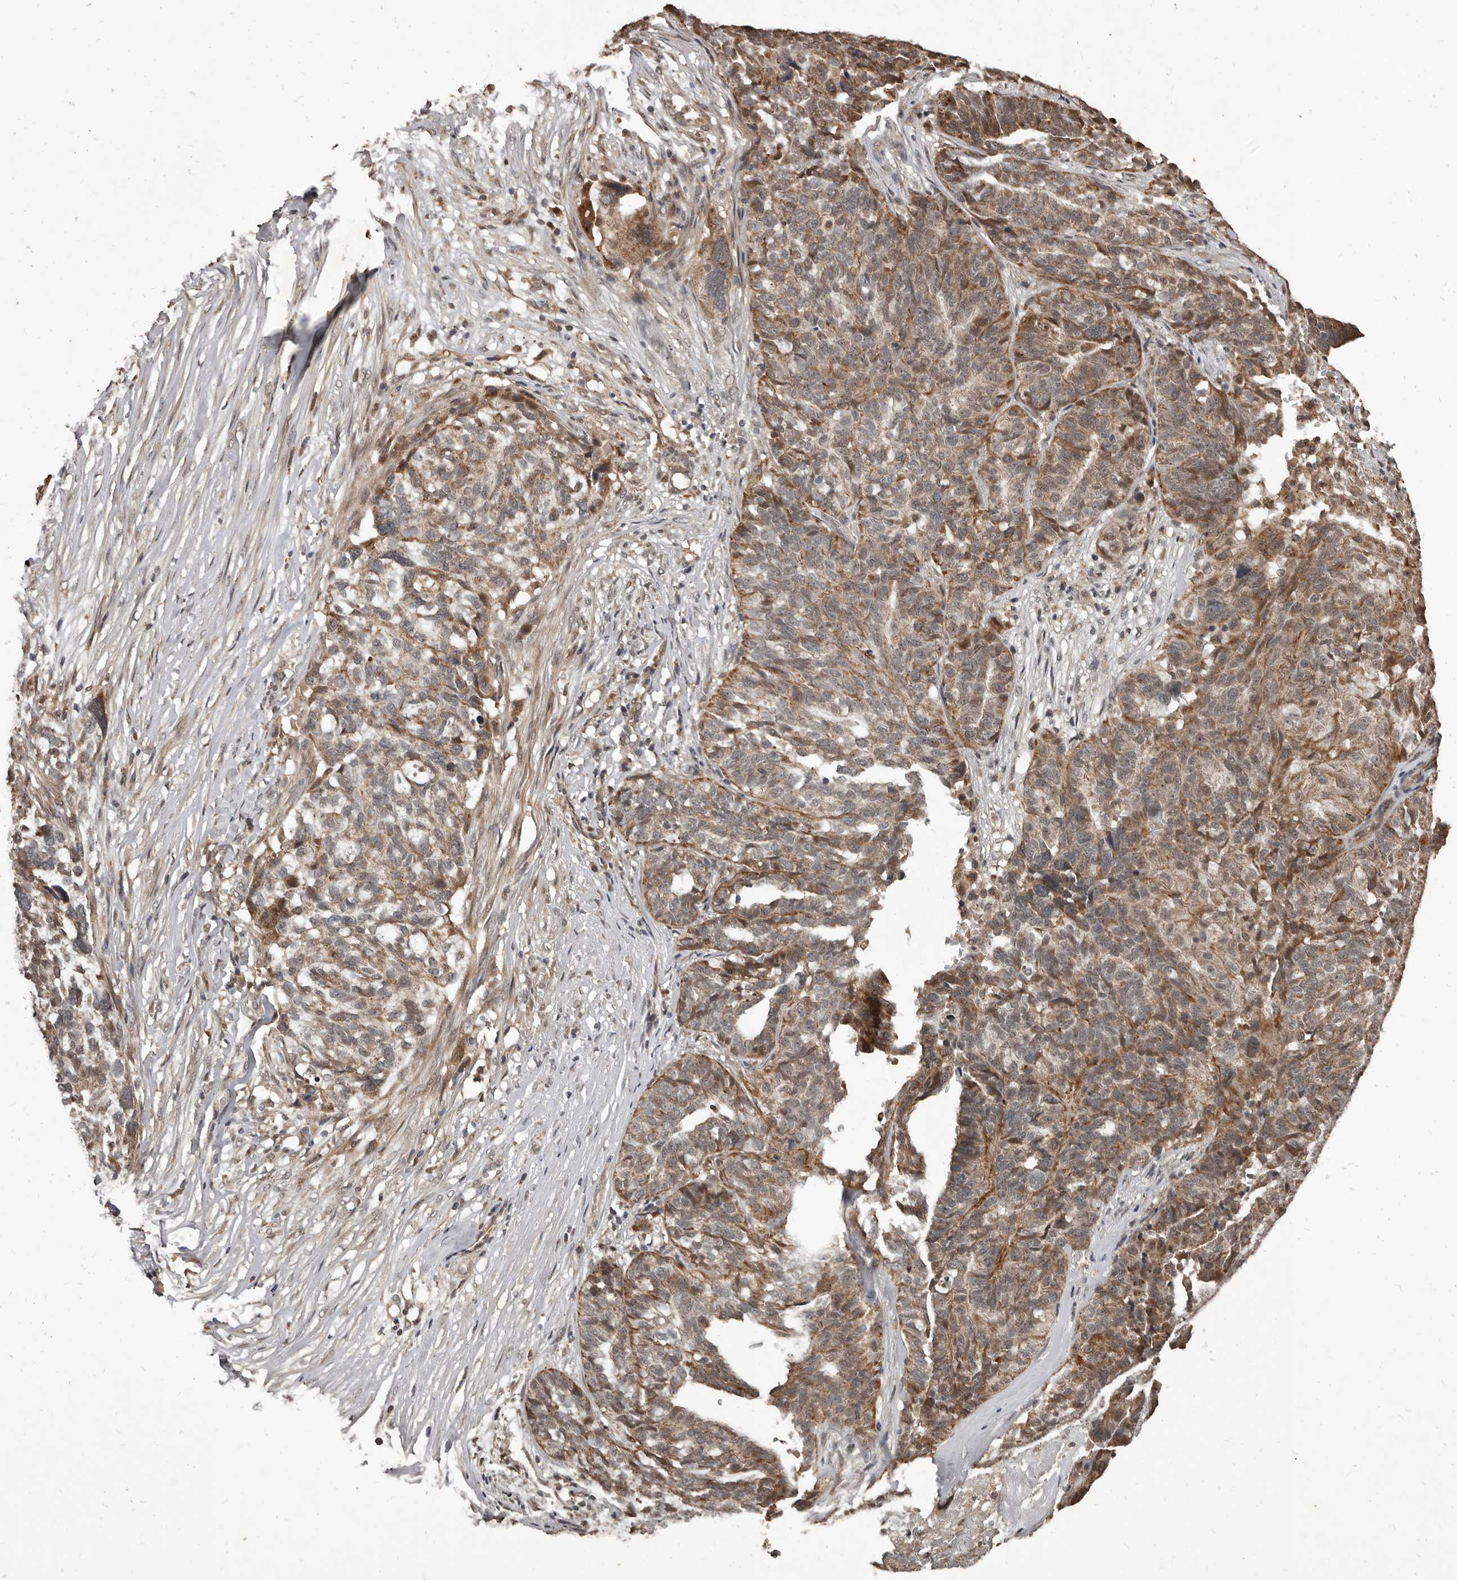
{"staining": {"intensity": "moderate", "quantity": "25%-75%", "location": "cytoplasmic/membranous,nuclear"}, "tissue": "ovarian cancer", "cell_type": "Tumor cells", "image_type": "cancer", "snomed": [{"axis": "morphology", "description": "Cystadenocarcinoma, serous, NOS"}, {"axis": "topography", "description": "Ovary"}], "caption": "Protein staining of ovarian cancer (serous cystadenocarcinoma) tissue displays moderate cytoplasmic/membranous and nuclear staining in about 25%-75% of tumor cells. Nuclei are stained in blue.", "gene": "AHR", "patient": {"sex": "female", "age": 59}}